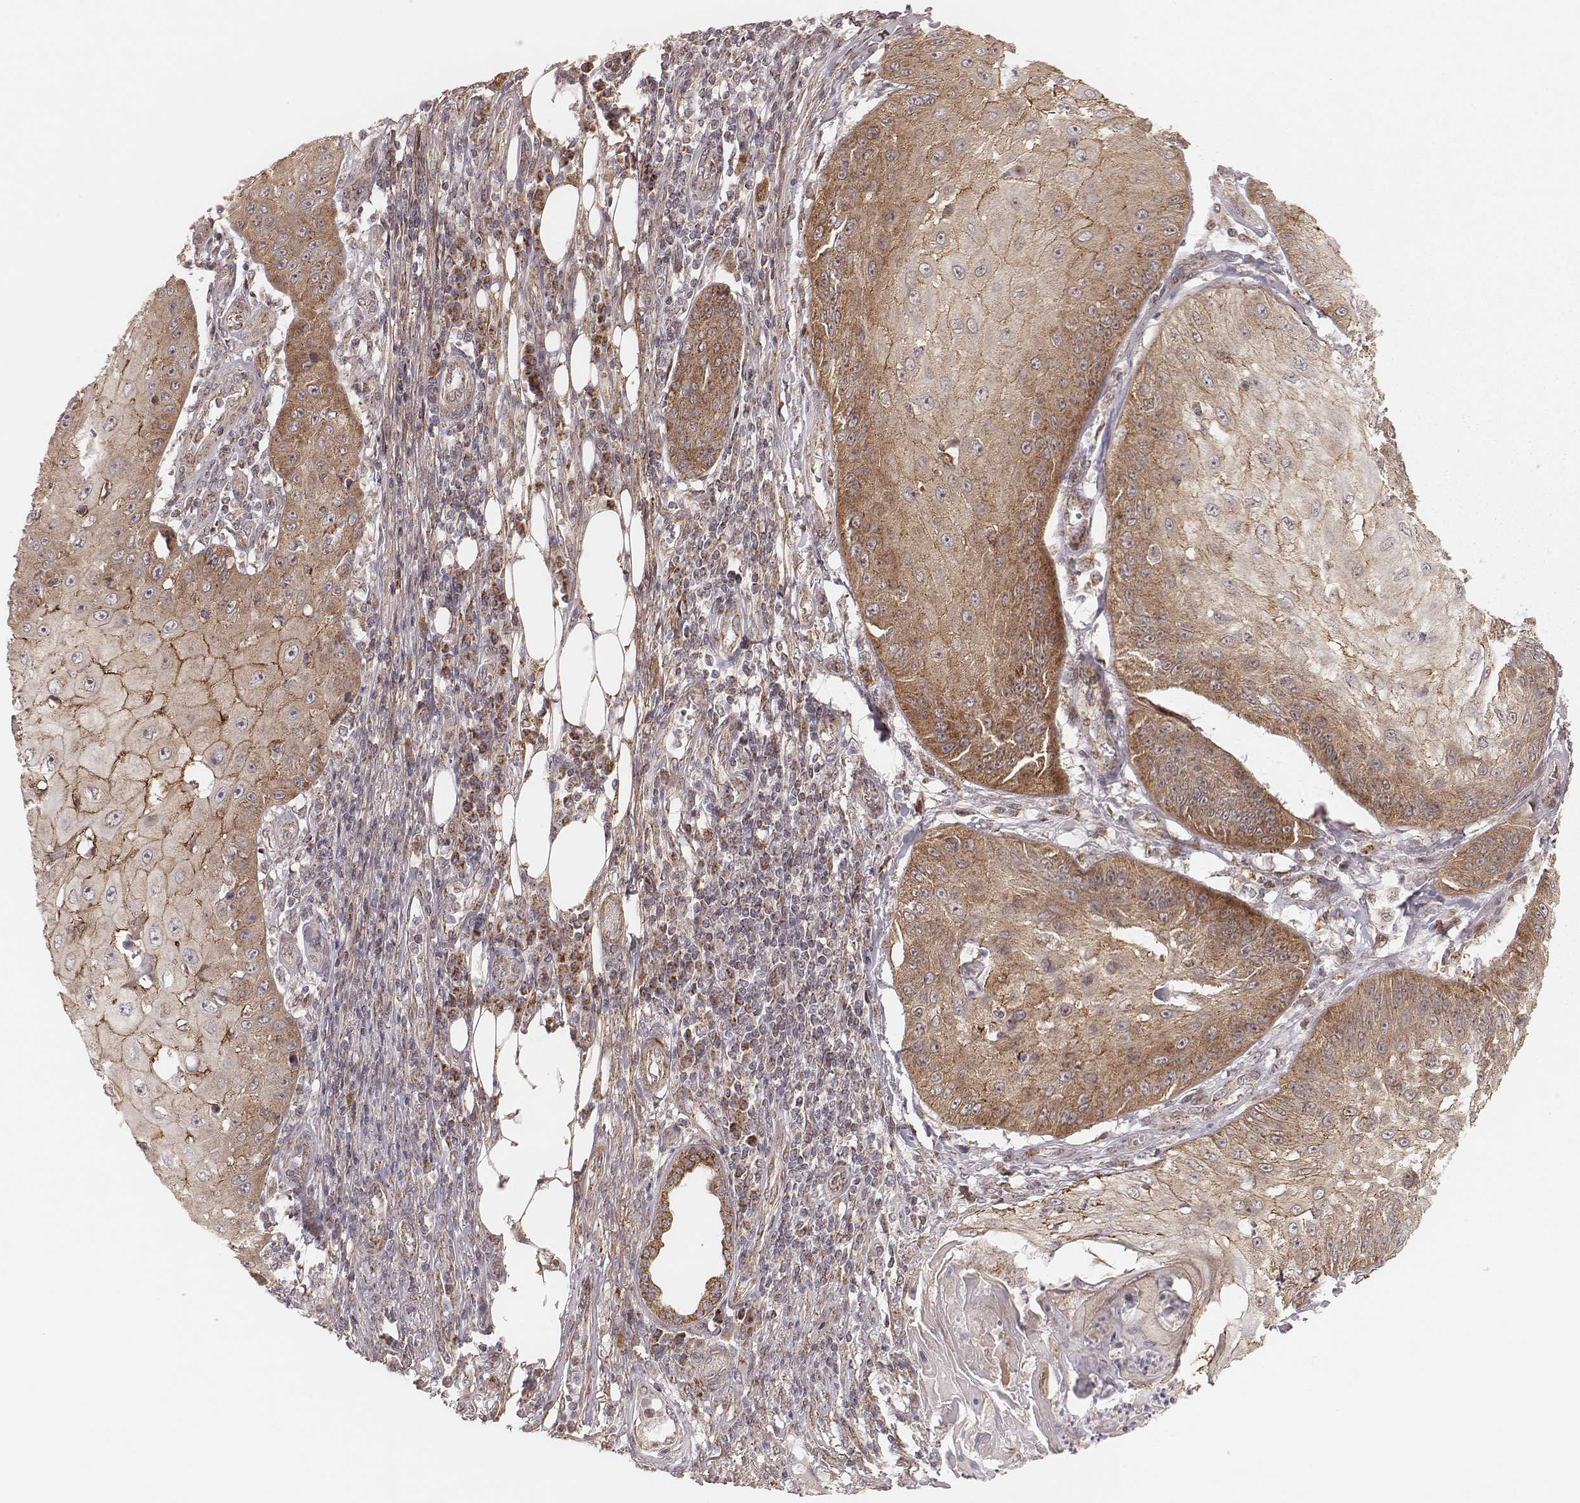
{"staining": {"intensity": "moderate", "quantity": ">75%", "location": "cytoplasmic/membranous"}, "tissue": "skin cancer", "cell_type": "Tumor cells", "image_type": "cancer", "snomed": [{"axis": "morphology", "description": "Squamous cell carcinoma, NOS"}, {"axis": "topography", "description": "Skin"}], "caption": "The histopathology image shows immunohistochemical staining of skin squamous cell carcinoma. There is moderate cytoplasmic/membranous staining is seen in approximately >75% of tumor cells.", "gene": "NDUFA7", "patient": {"sex": "male", "age": 70}}